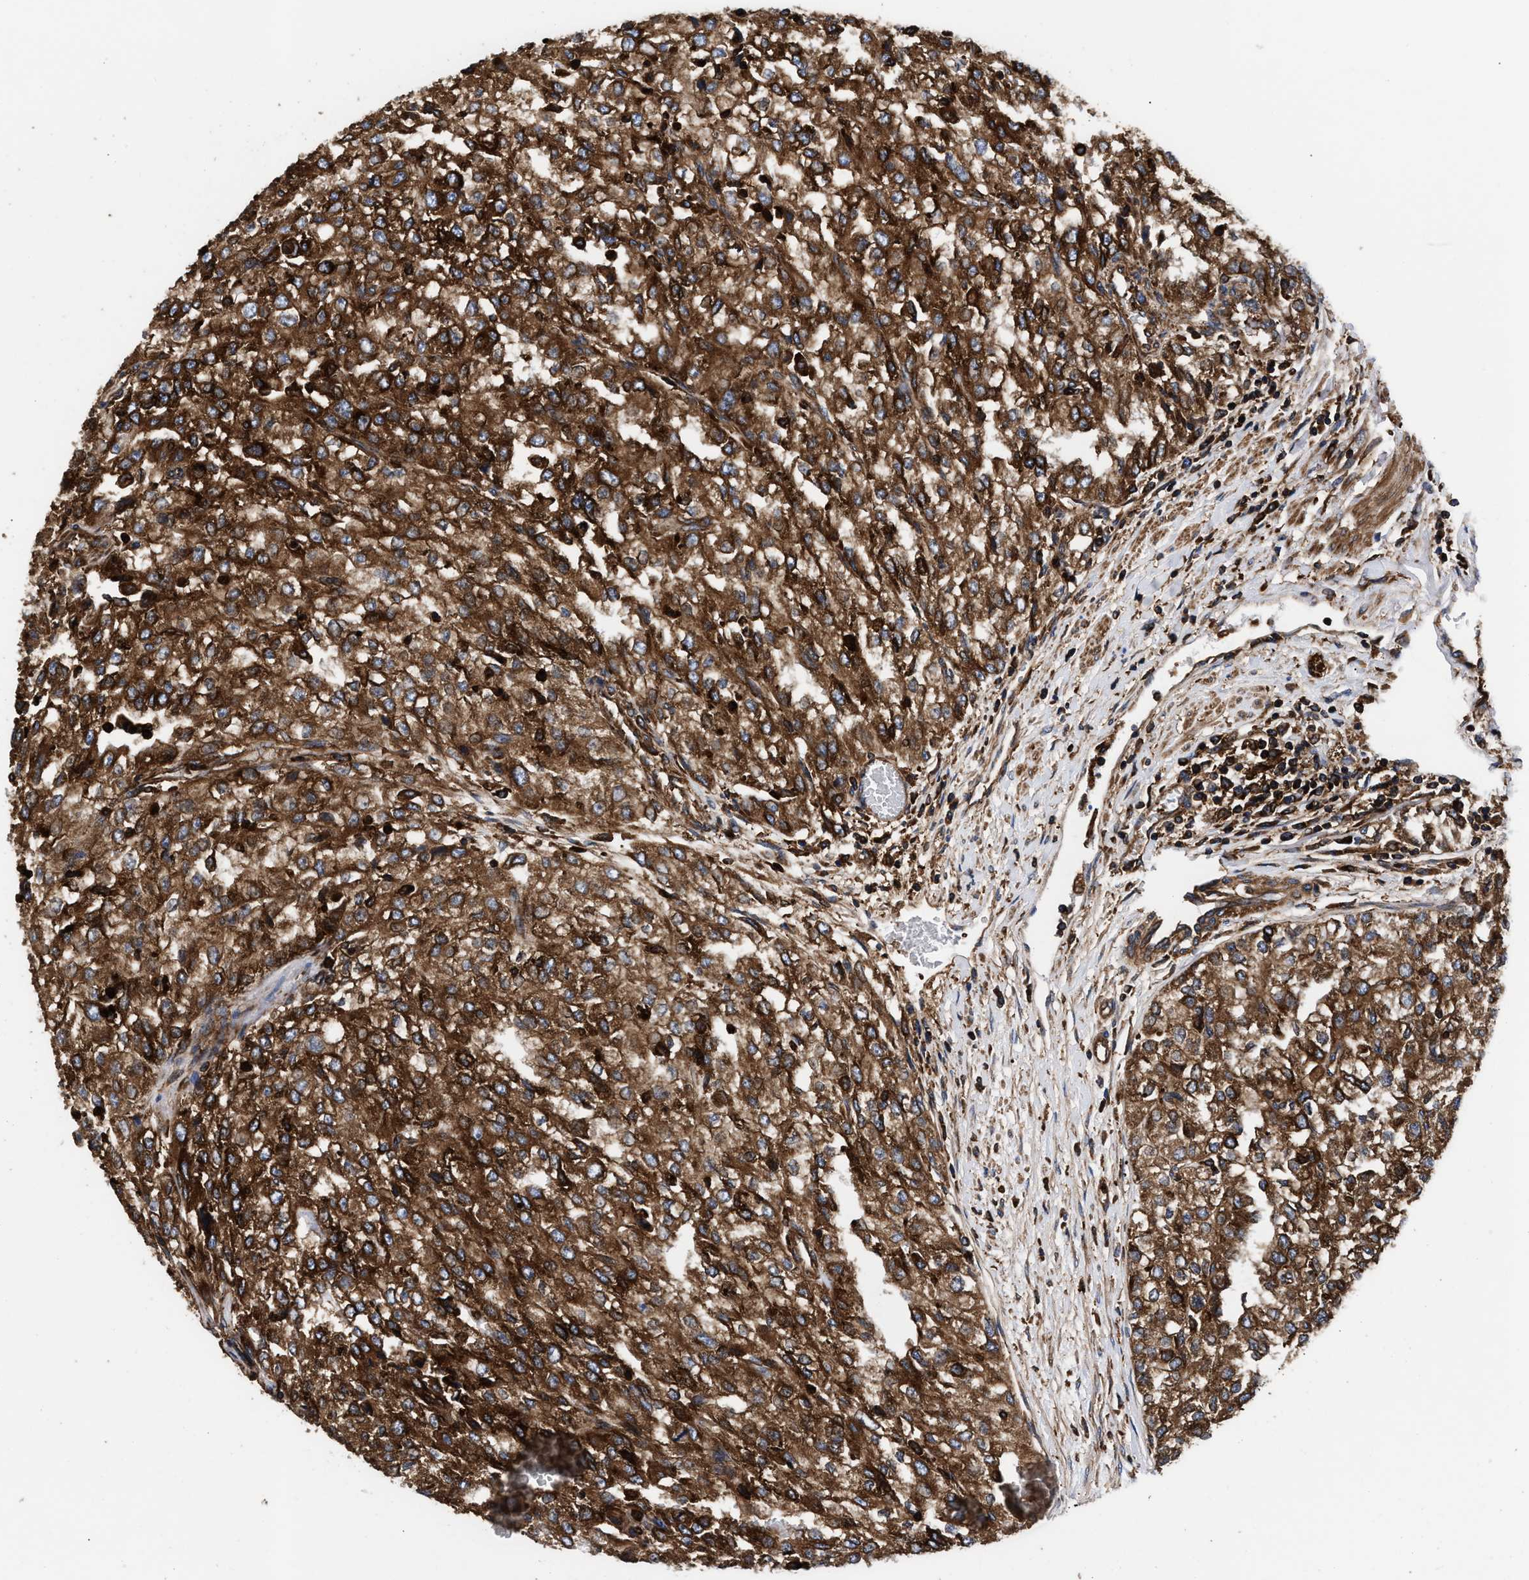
{"staining": {"intensity": "strong", "quantity": ">75%", "location": "cytoplasmic/membranous"}, "tissue": "renal cancer", "cell_type": "Tumor cells", "image_type": "cancer", "snomed": [{"axis": "morphology", "description": "Adenocarcinoma, NOS"}, {"axis": "topography", "description": "Kidney"}], "caption": "Immunohistochemical staining of human renal cancer demonstrates high levels of strong cytoplasmic/membranous expression in approximately >75% of tumor cells. The staining was performed using DAB (3,3'-diaminobenzidine) to visualize the protein expression in brown, while the nuclei were stained in blue with hematoxylin (Magnification: 20x).", "gene": "KYAT1", "patient": {"sex": "female", "age": 54}}